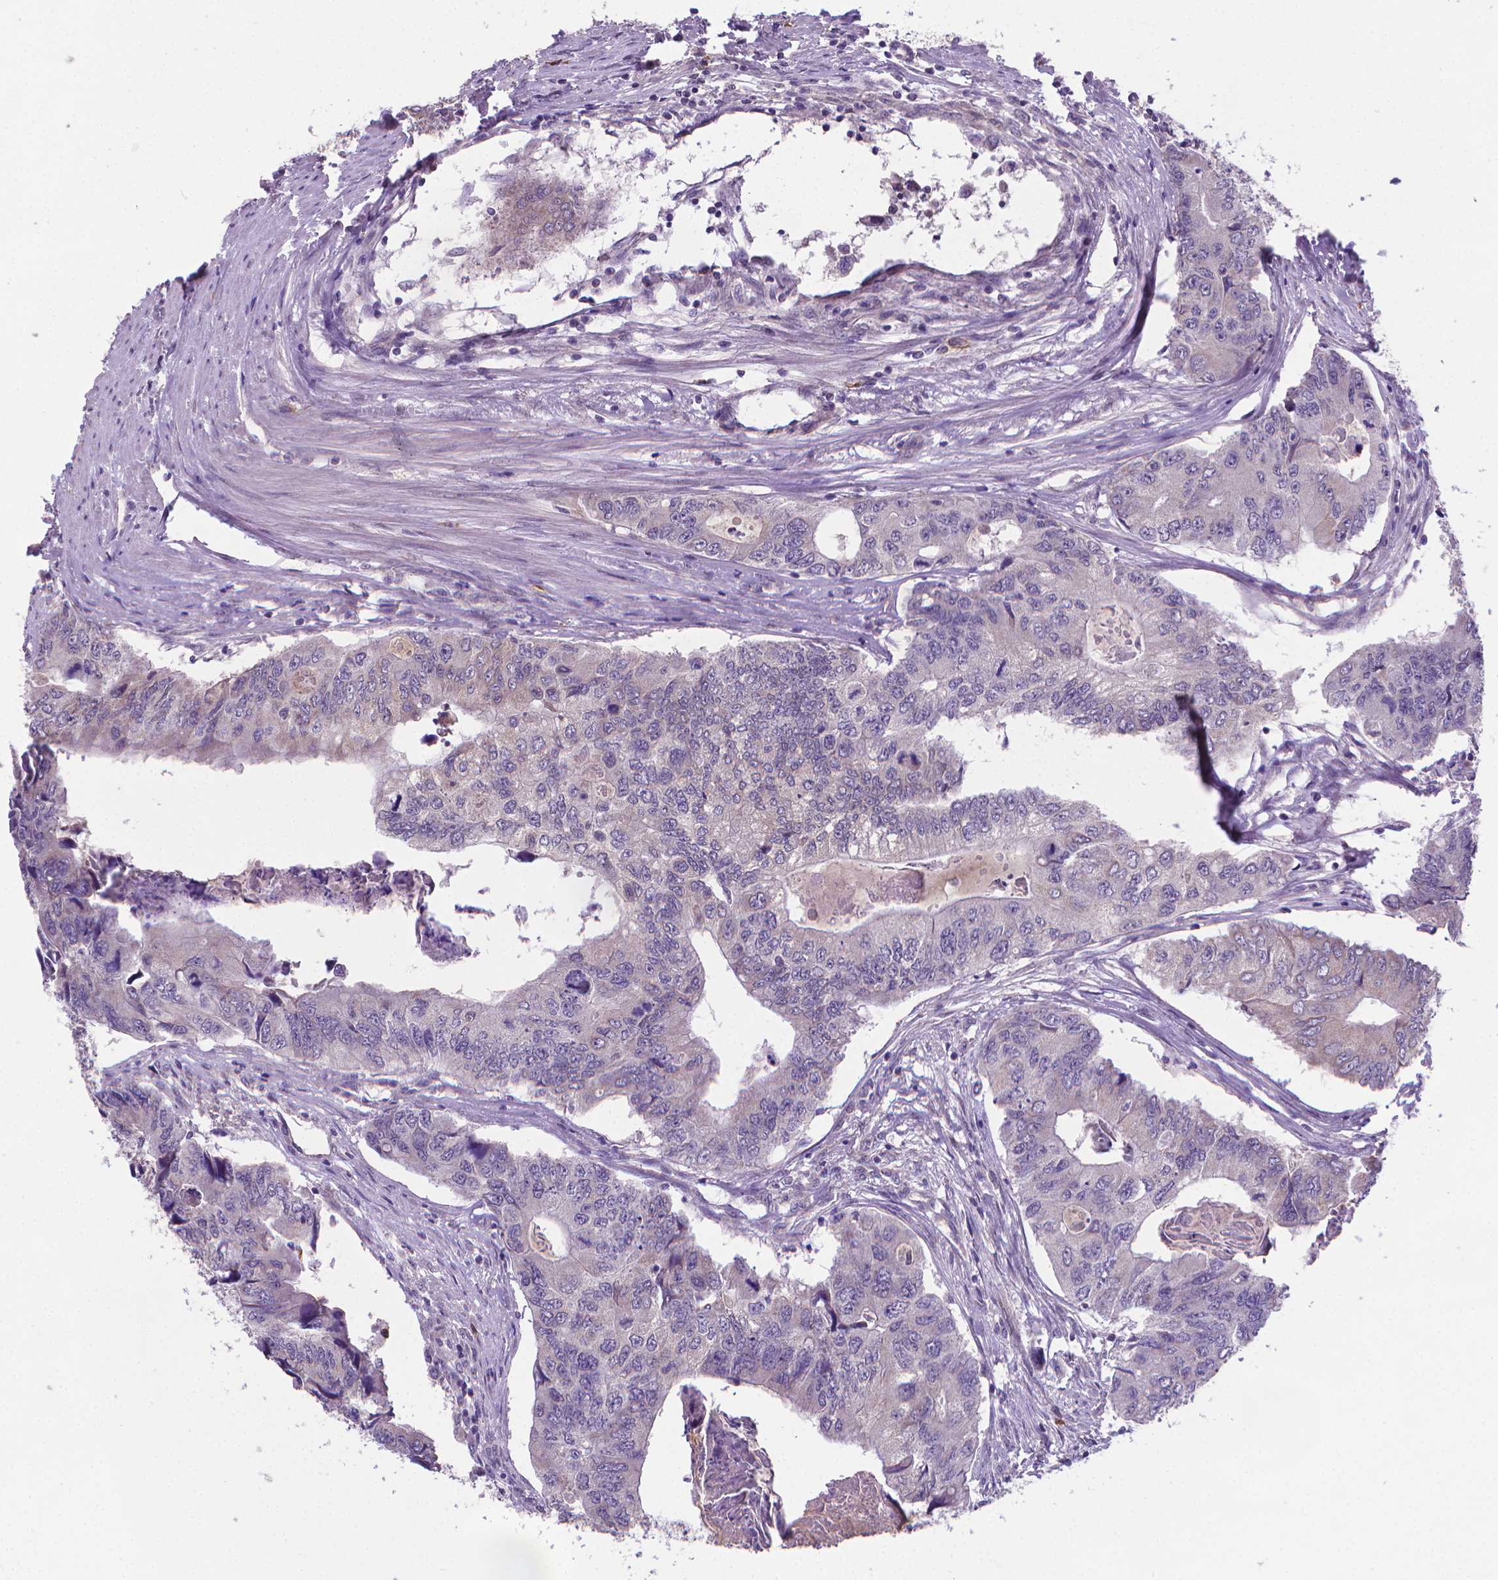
{"staining": {"intensity": "negative", "quantity": "none", "location": "none"}, "tissue": "colorectal cancer", "cell_type": "Tumor cells", "image_type": "cancer", "snomed": [{"axis": "morphology", "description": "Adenocarcinoma, NOS"}, {"axis": "topography", "description": "Colon"}], "caption": "IHC photomicrograph of neoplastic tissue: colorectal cancer stained with DAB reveals no significant protein expression in tumor cells.", "gene": "GPR63", "patient": {"sex": "male", "age": 53}}